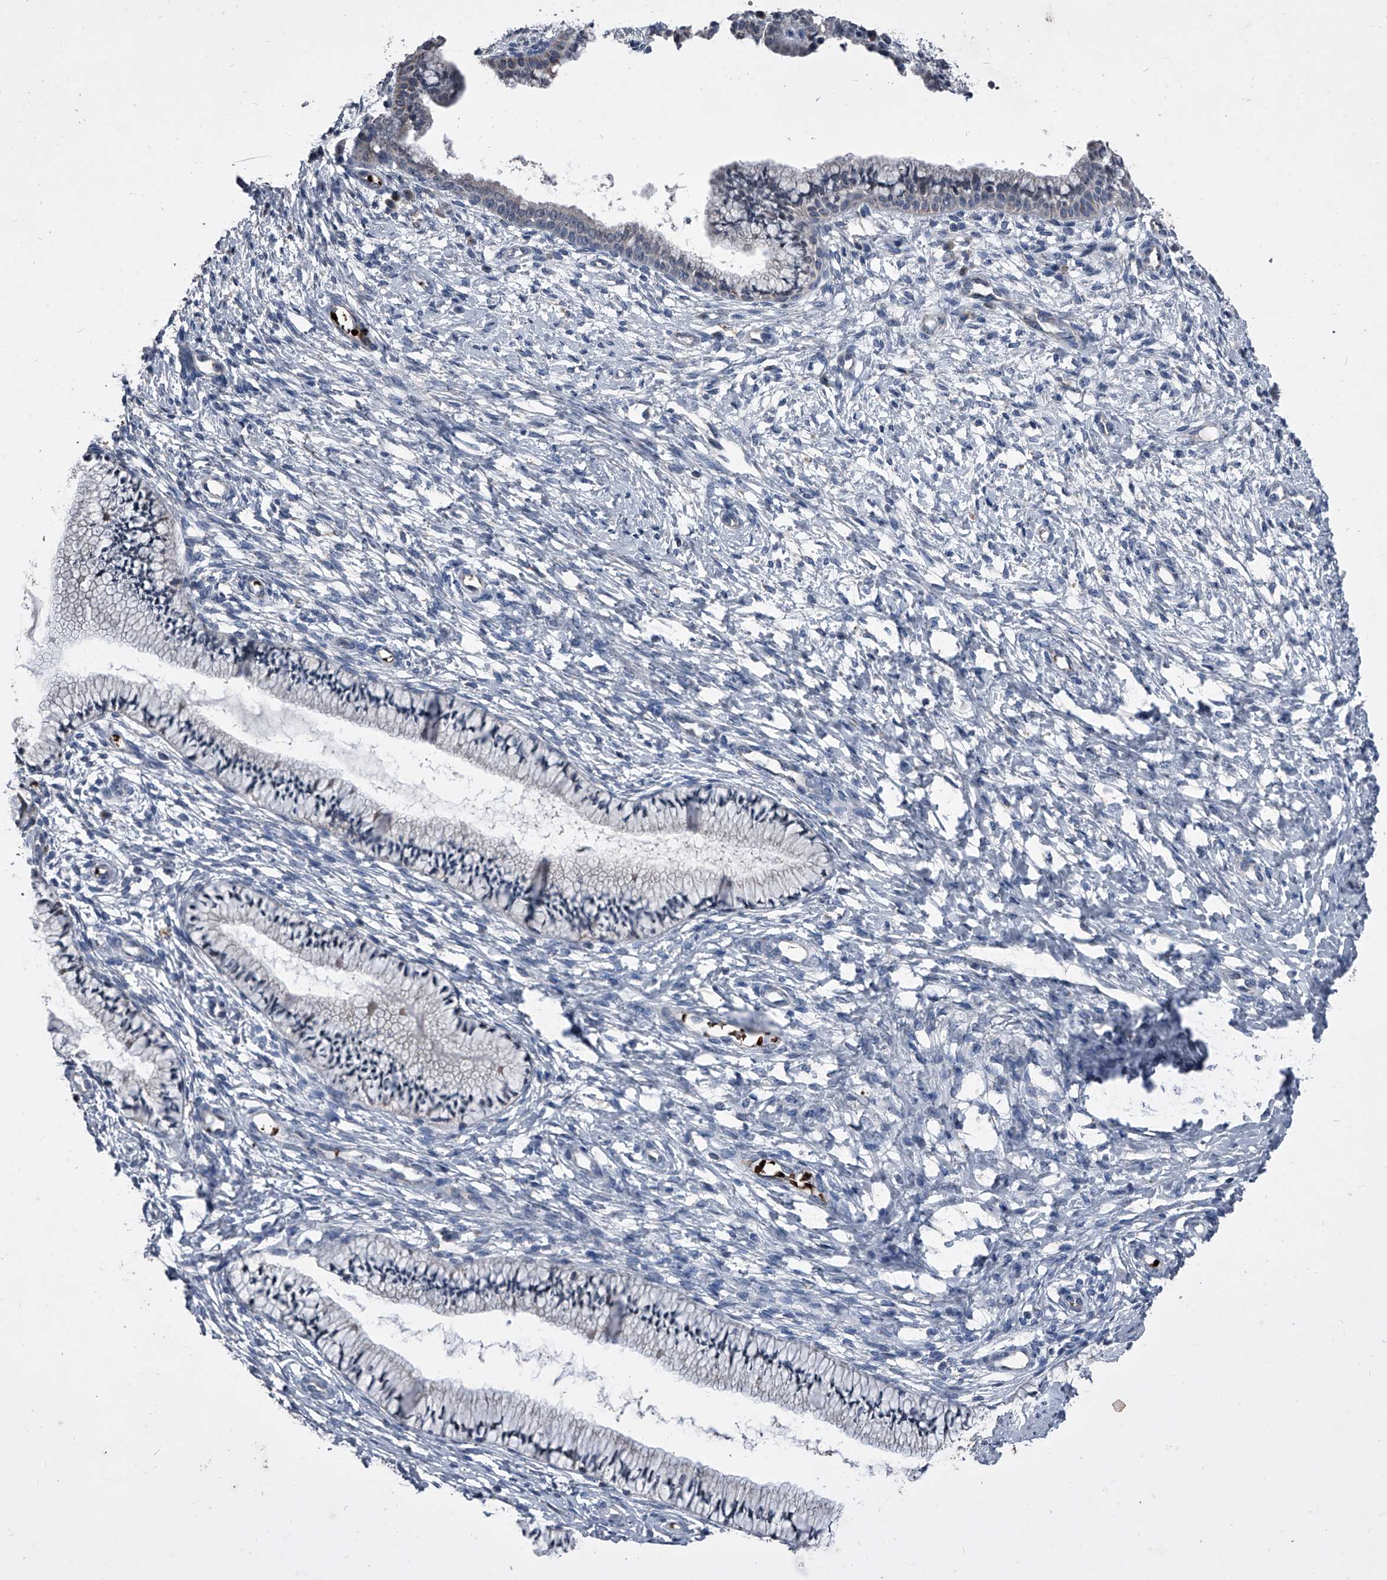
{"staining": {"intensity": "negative", "quantity": "none", "location": "none"}, "tissue": "cervix", "cell_type": "Glandular cells", "image_type": "normal", "snomed": [{"axis": "morphology", "description": "Normal tissue, NOS"}, {"axis": "topography", "description": "Cervix"}], "caption": "Immunohistochemical staining of normal human cervix reveals no significant staining in glandular cells.", "gene": "CEP85L", "patient": {"sex": "female", "age": 36}}